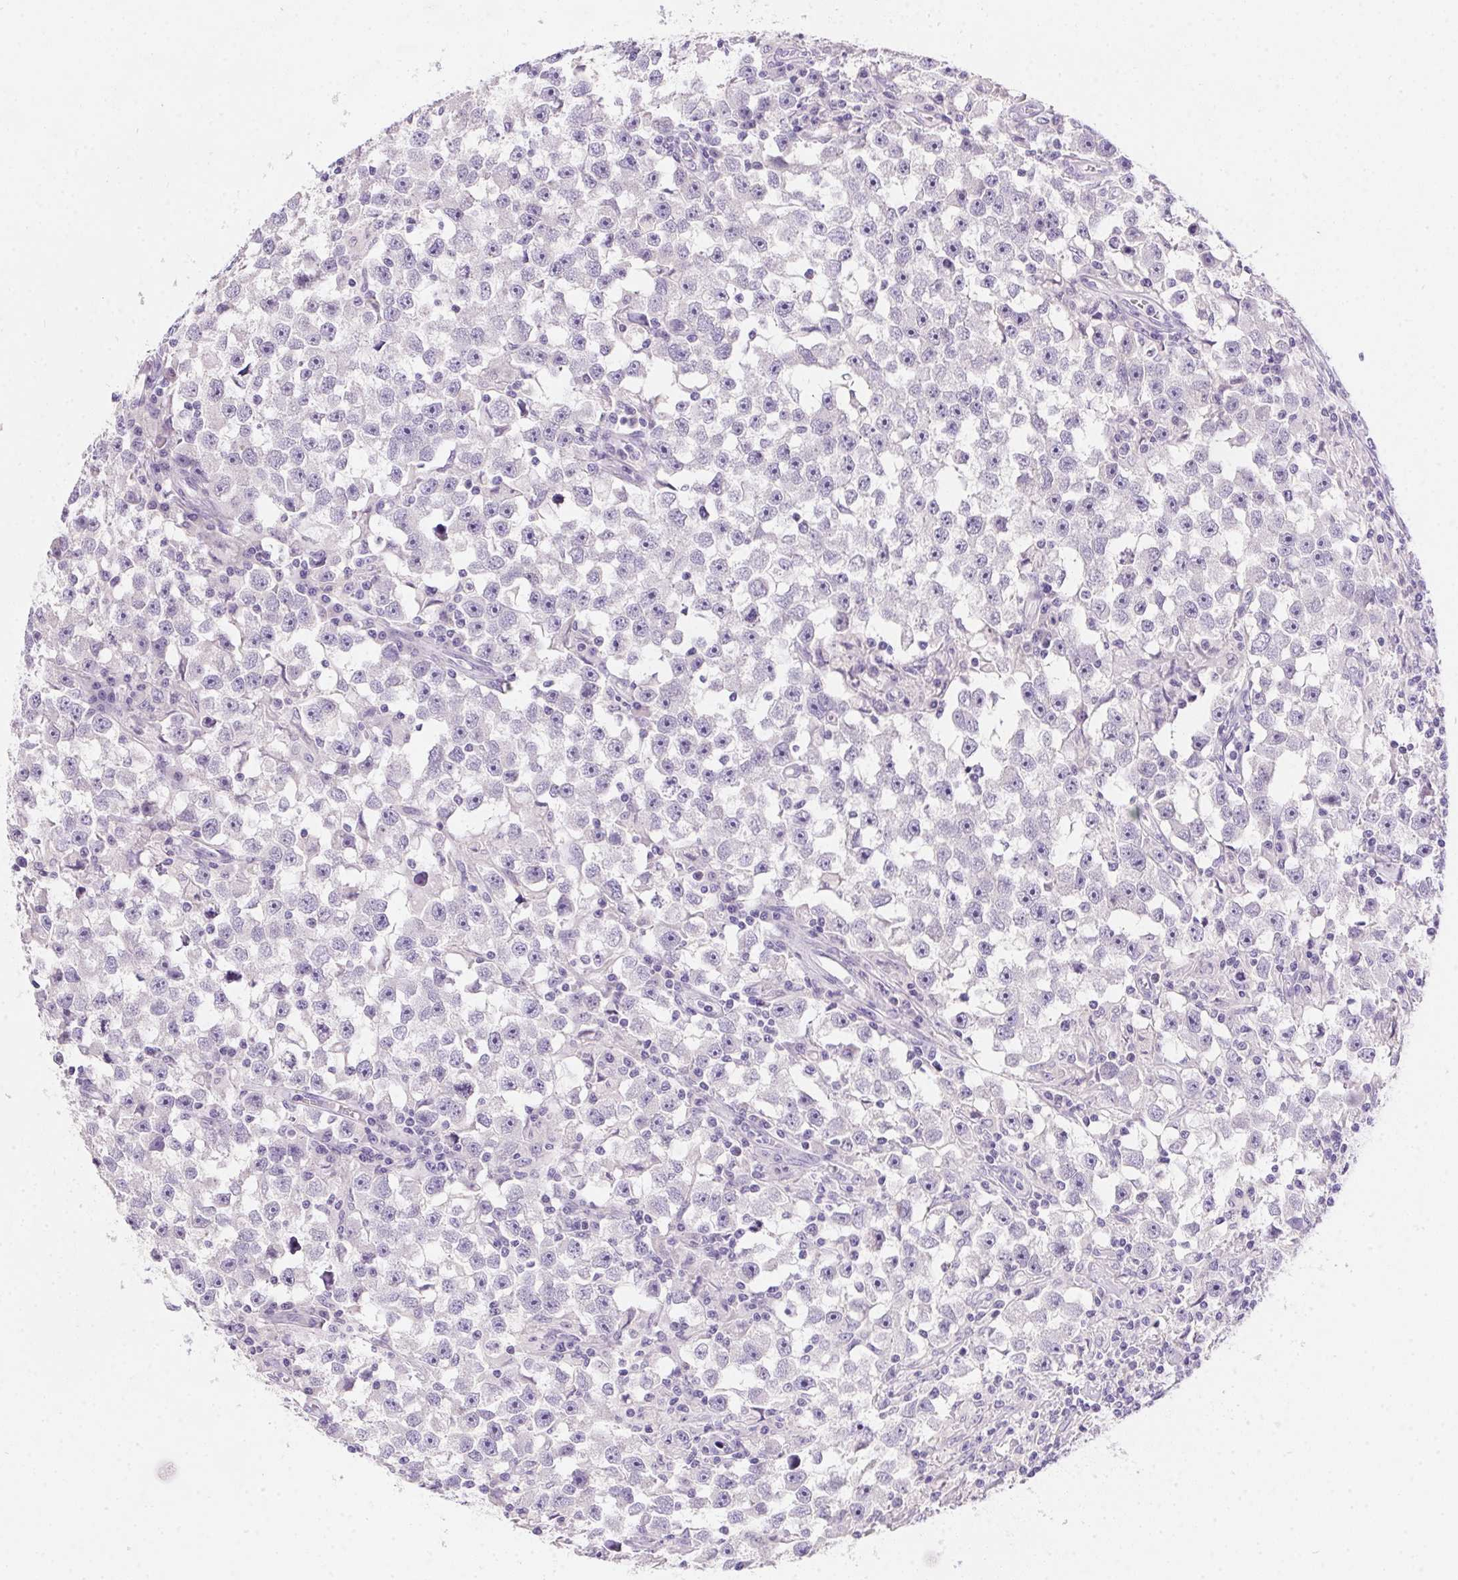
{"staining": {"intensity": "negative", "quantity": "none", "location": "none"}, "tissue": "testis cancer", "cell_type": "Tumor cells", "image_type": "cancer", "snomed": [{"axis": "morphology", "description": "Seminoma, NOS"}, {"axis": "topography", "description": "Testis"}], "caption": "Testis seminoma was stained to show a protein in brown. There is no significant positivity in tumor cells.", "gene": "SSTR4", "patient": {"sex": "male", "age": 33}}